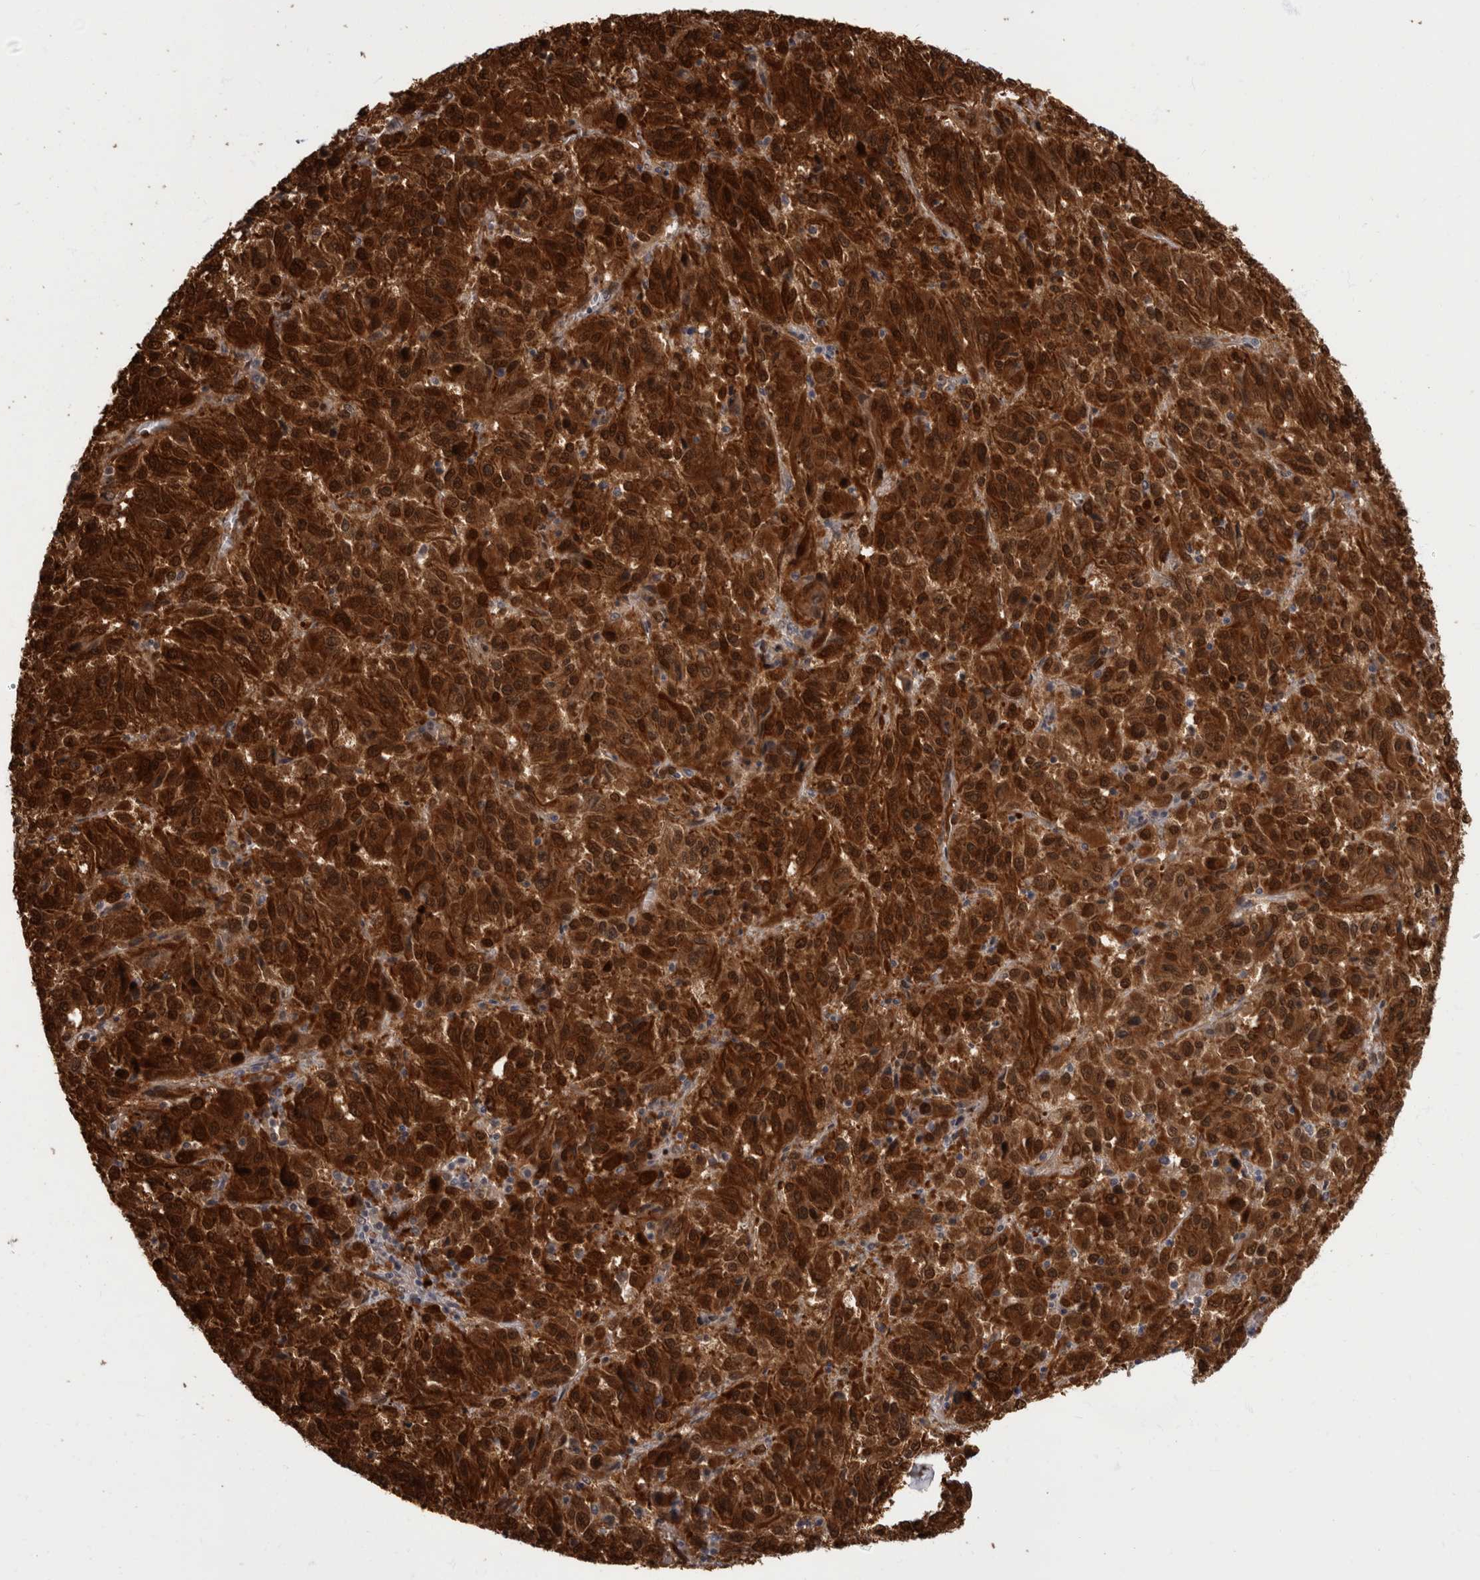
{"staining": {"intensity": "strong", "quantity": ">75%", "location": "cytoplasmic/membranous,nuclear"}, "tissue": "melanoma", "cell_type": "Tumor cells", "image_type": "cancer", "snomed": [{"axis": "morphology", "description": "Malignant melanoma, Metastatic site"}, {"axis": "topography", "description": "Lung"}], "caption": "Immunohistochemistry (IHC) staining of melanoma, which reveals high levels of strong cytoplasmic/membranous and nuclear positivity in approximately >75% of tumor cells indicating strong cytoplasmic/membranous and nuclear protein staining. The staining was performed using DAB (3,3'-diaminobenzidine) (brown) for protein detection and nuclei were counterstained in hematoxylin (blue).", "gene": "AKT3", "patient": {"sex": "male", "age": 64}}